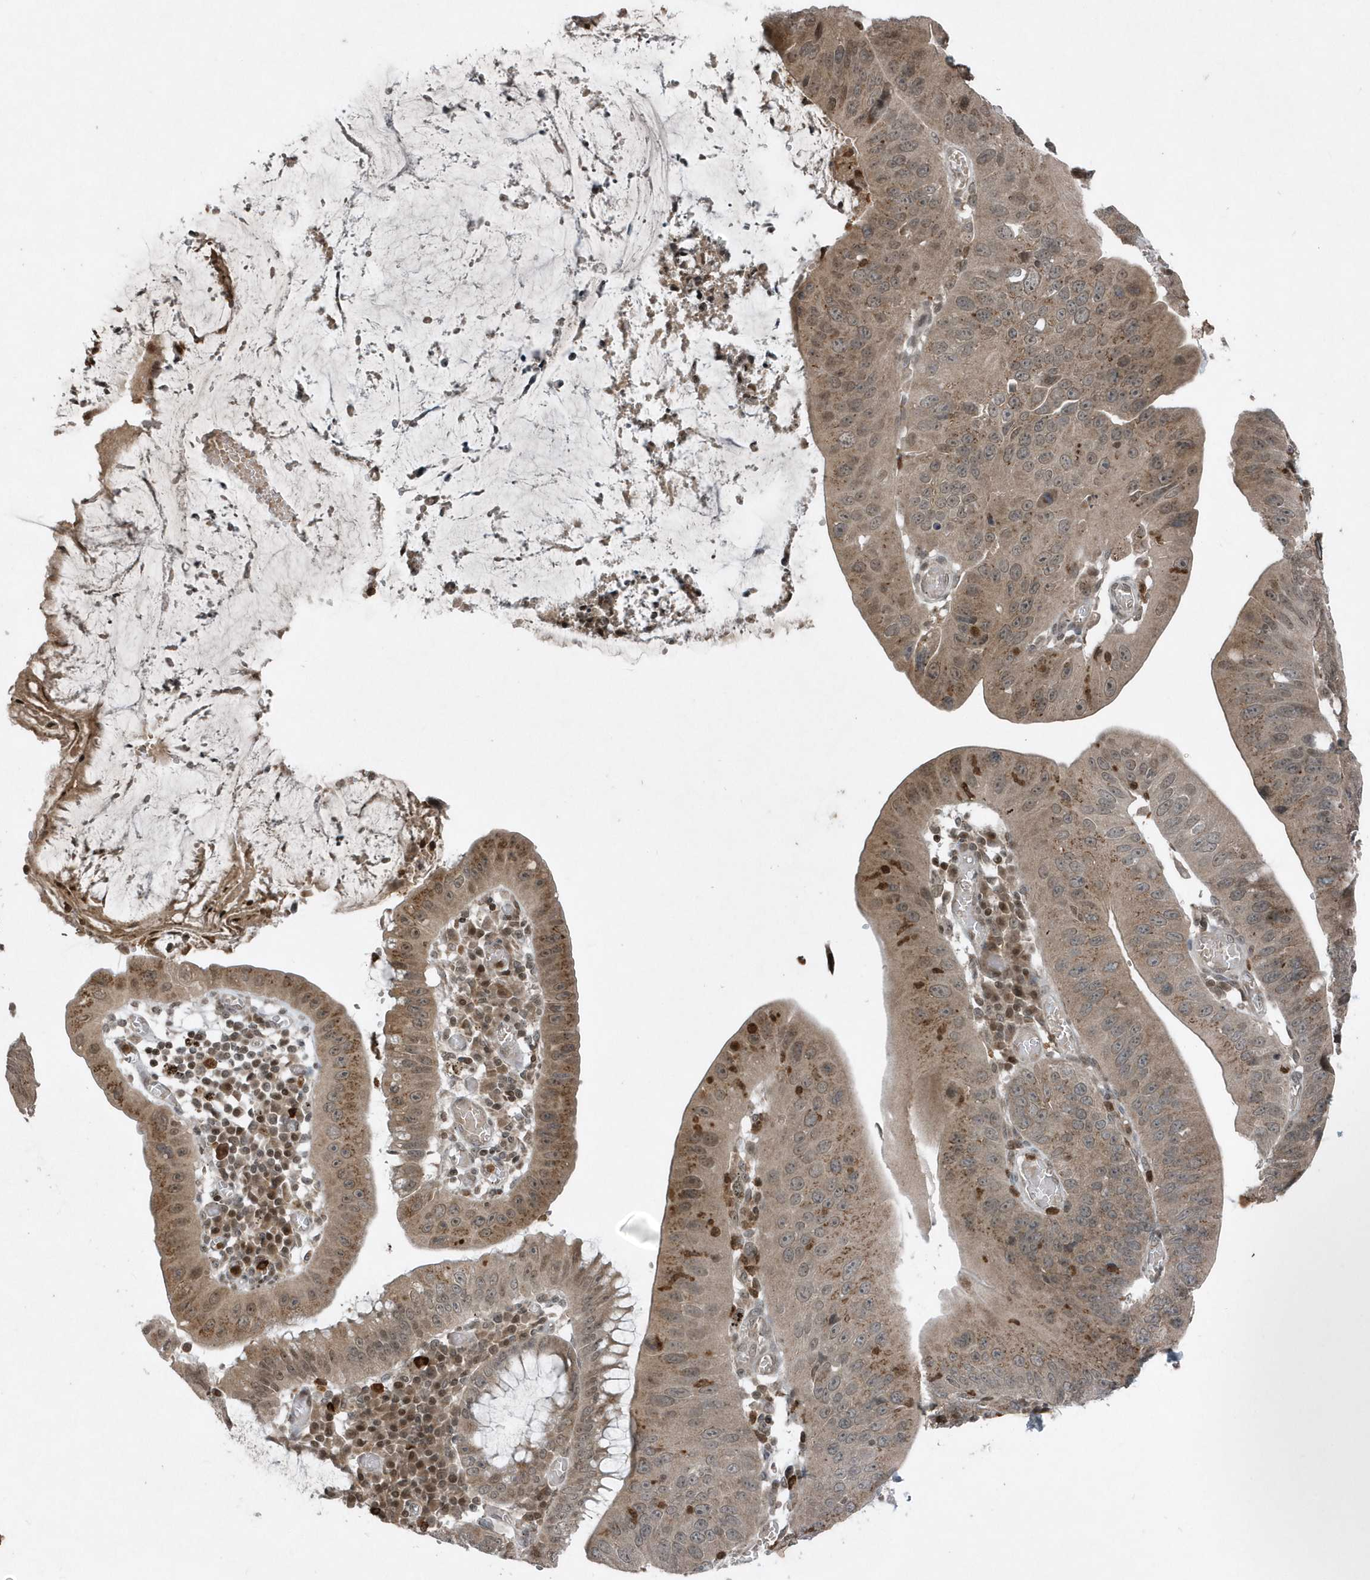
{"staining": {"intensity": "moderate", "quantity": ">75%", "location": "cytoplasmic/membranous"}, "tissue": "stomach cancer", "cell_type": "Tumor cells", "image_type": "cancer", "snomed": [{"axis": "morphology", "description": "Adenocarcinoma, NOS"}, {"axis": "topography", "description": "Stomach"}], "caption": "This photomicrograph displays immunohistochemistry (IHC) staining of stomach adenocarcinoma, with medium moderate cytoplasmic/membranous expression in about >75% of tumor cells.", "gene": "EIF2B1", "patient": {"sex": "male", "age": 59}}